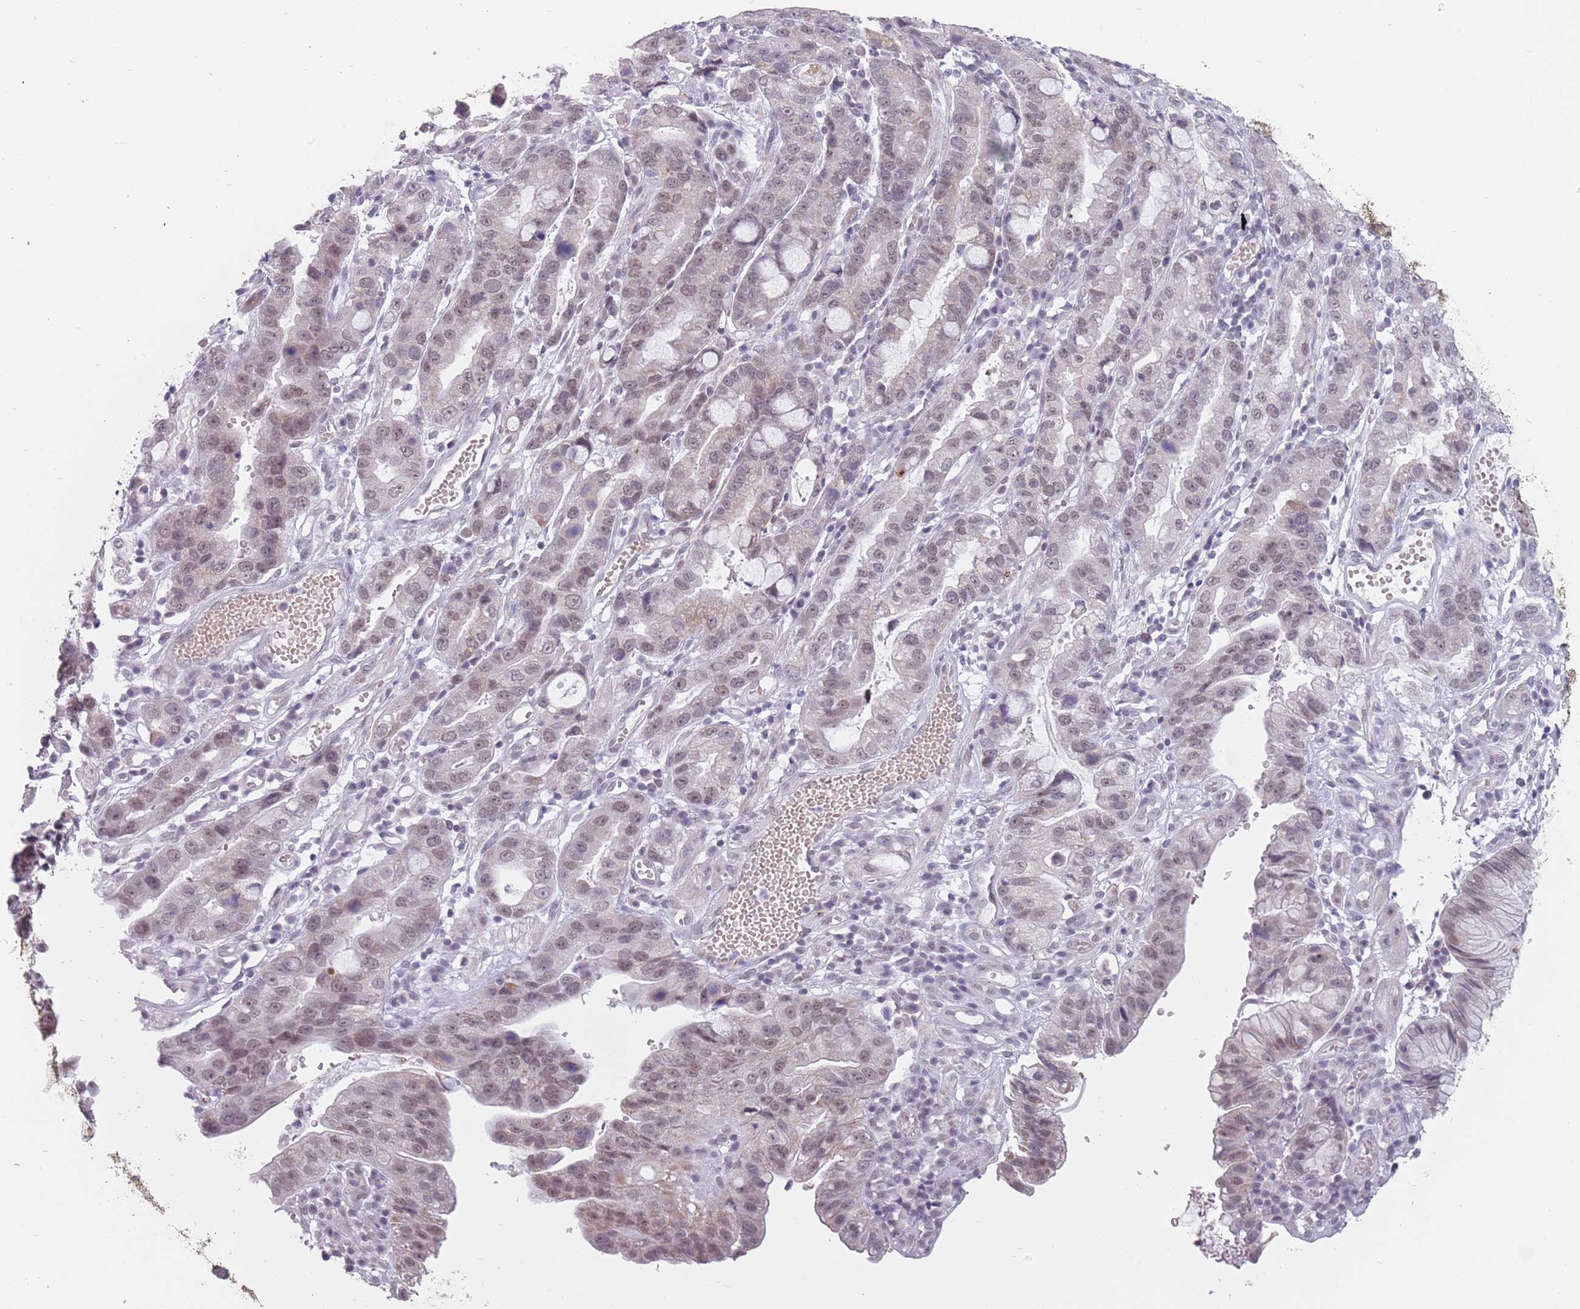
{"staining": {"intensity": "moderate", "quantity": "25%-75%", "location": "nuclear"}, "tissue": "stomach cancer", "cell_type": "Tumor cells", "image_type": "cancer", "snomed": [{"axis": "morphology", "description": "Adenocarcinoma, NOS"}, {"axis": "topography", "description": "Stomach"}], "caption": "Stomach adenocarcinoma stained with a protein marker reveals moderate staining in tumor cells.", "gene": "ZNF574", "patient": {"sex": "male", "age": 55}}